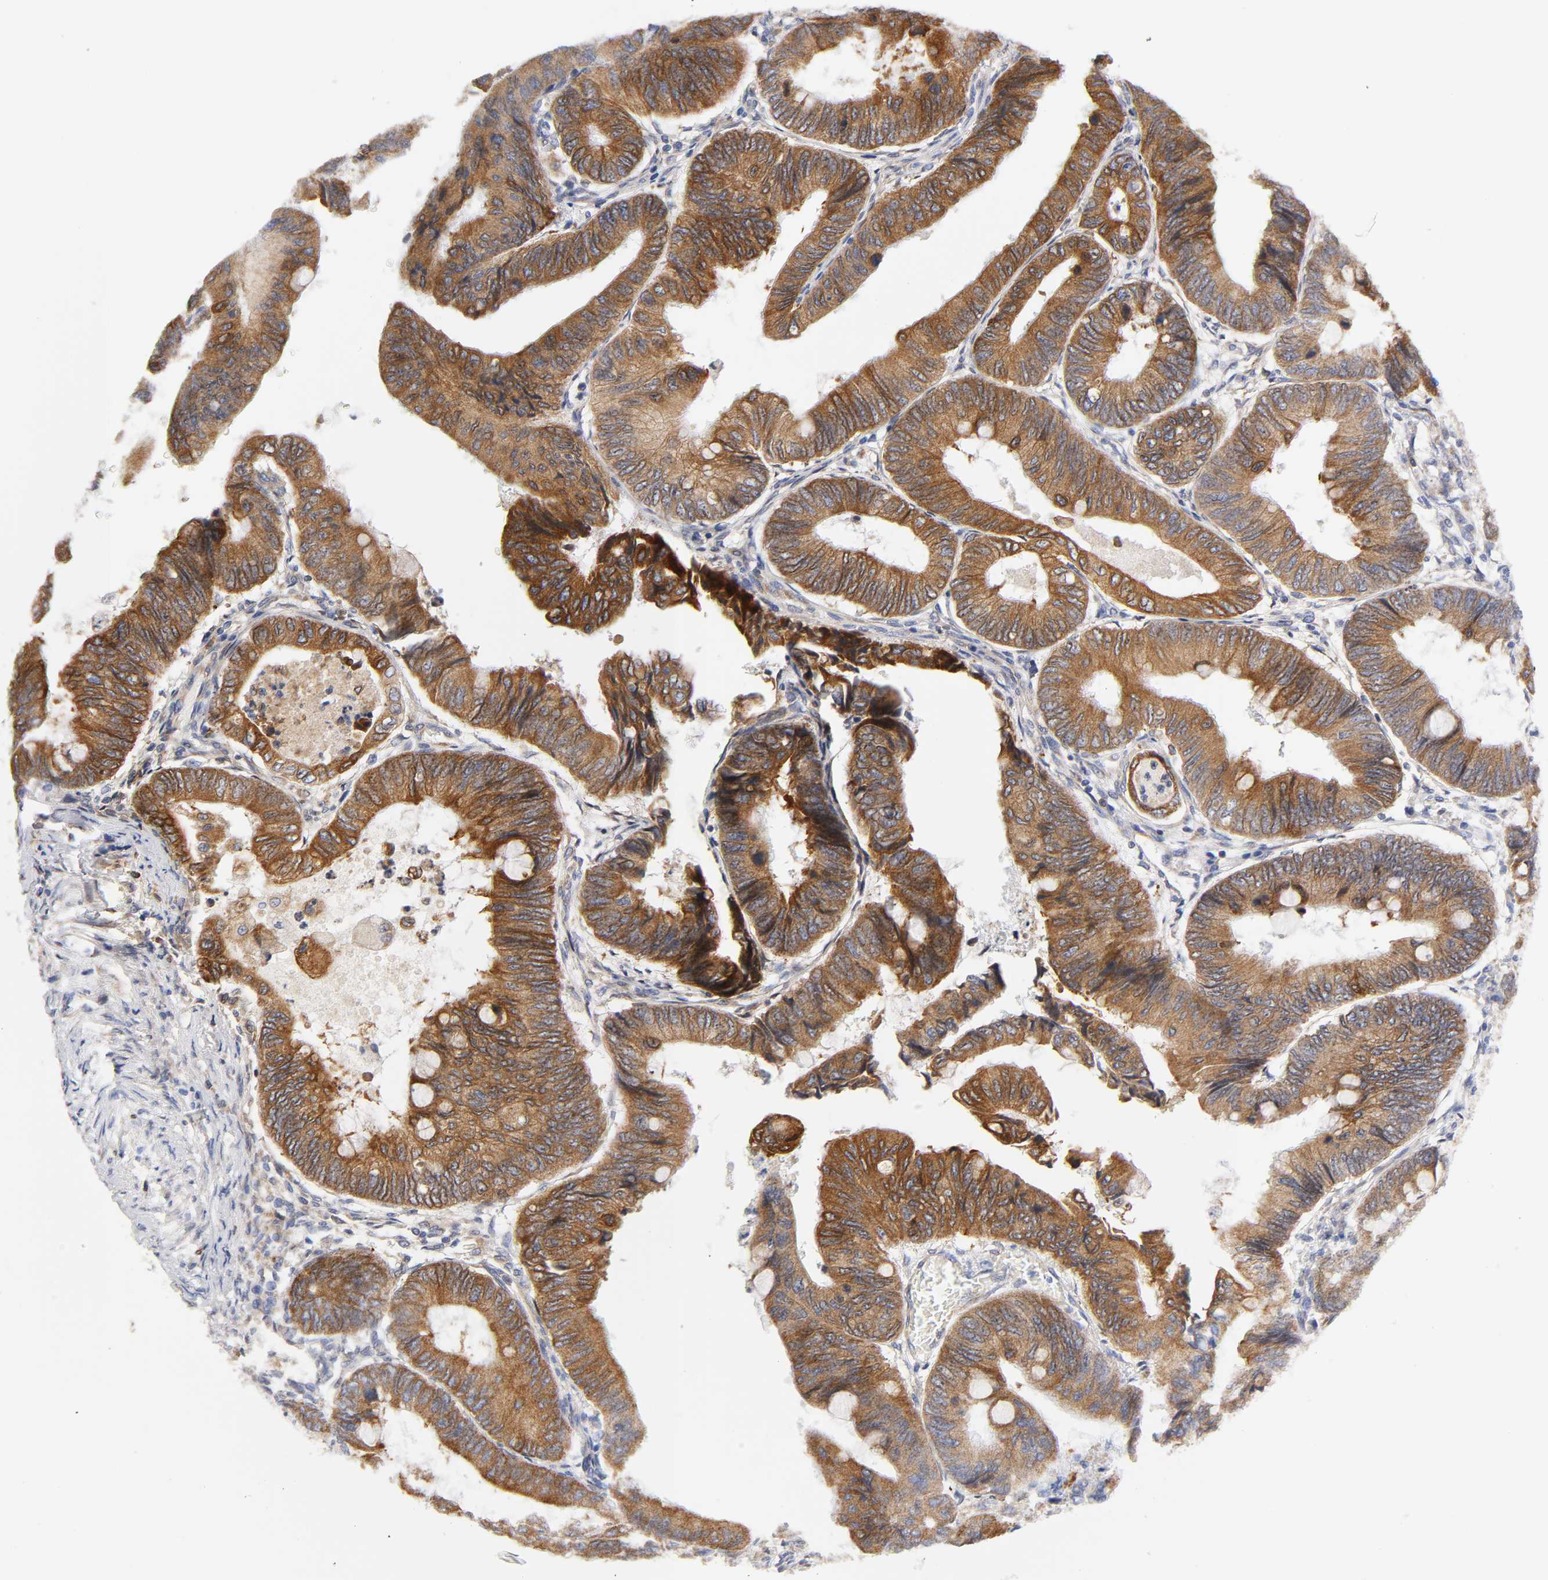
{"staining": {"intensity": "strong", "quantity": ">75%", "location": "cytoplasmic/membranous"}, "tissue": "colorectal cancer", "cell_type": "Tumor cells", "image_type": "cancer", "snomed": [{"axis": "morphology", "description": "Normal tissue, NOS"}, {"axis": "morphology", "description": "Adenocarcinoma, NOS"}, {"axis": "topography", "description": "Rectum"}, {"axis": "topography", "description": "Peripheral nerve tissue"}], "caption": "Colorectal adenocarcinoma tissue shows strong cytoplasmic/membranous expression in approximately >75% of tumor cells, visualized by immunohistochemistry. The staining is performed using DAB brown chromogen to label protein expression. The nuclei are counter-stained blue using hematoxylin.", "gene": "POR", "patient": {"sex": "male", "age": 92}}